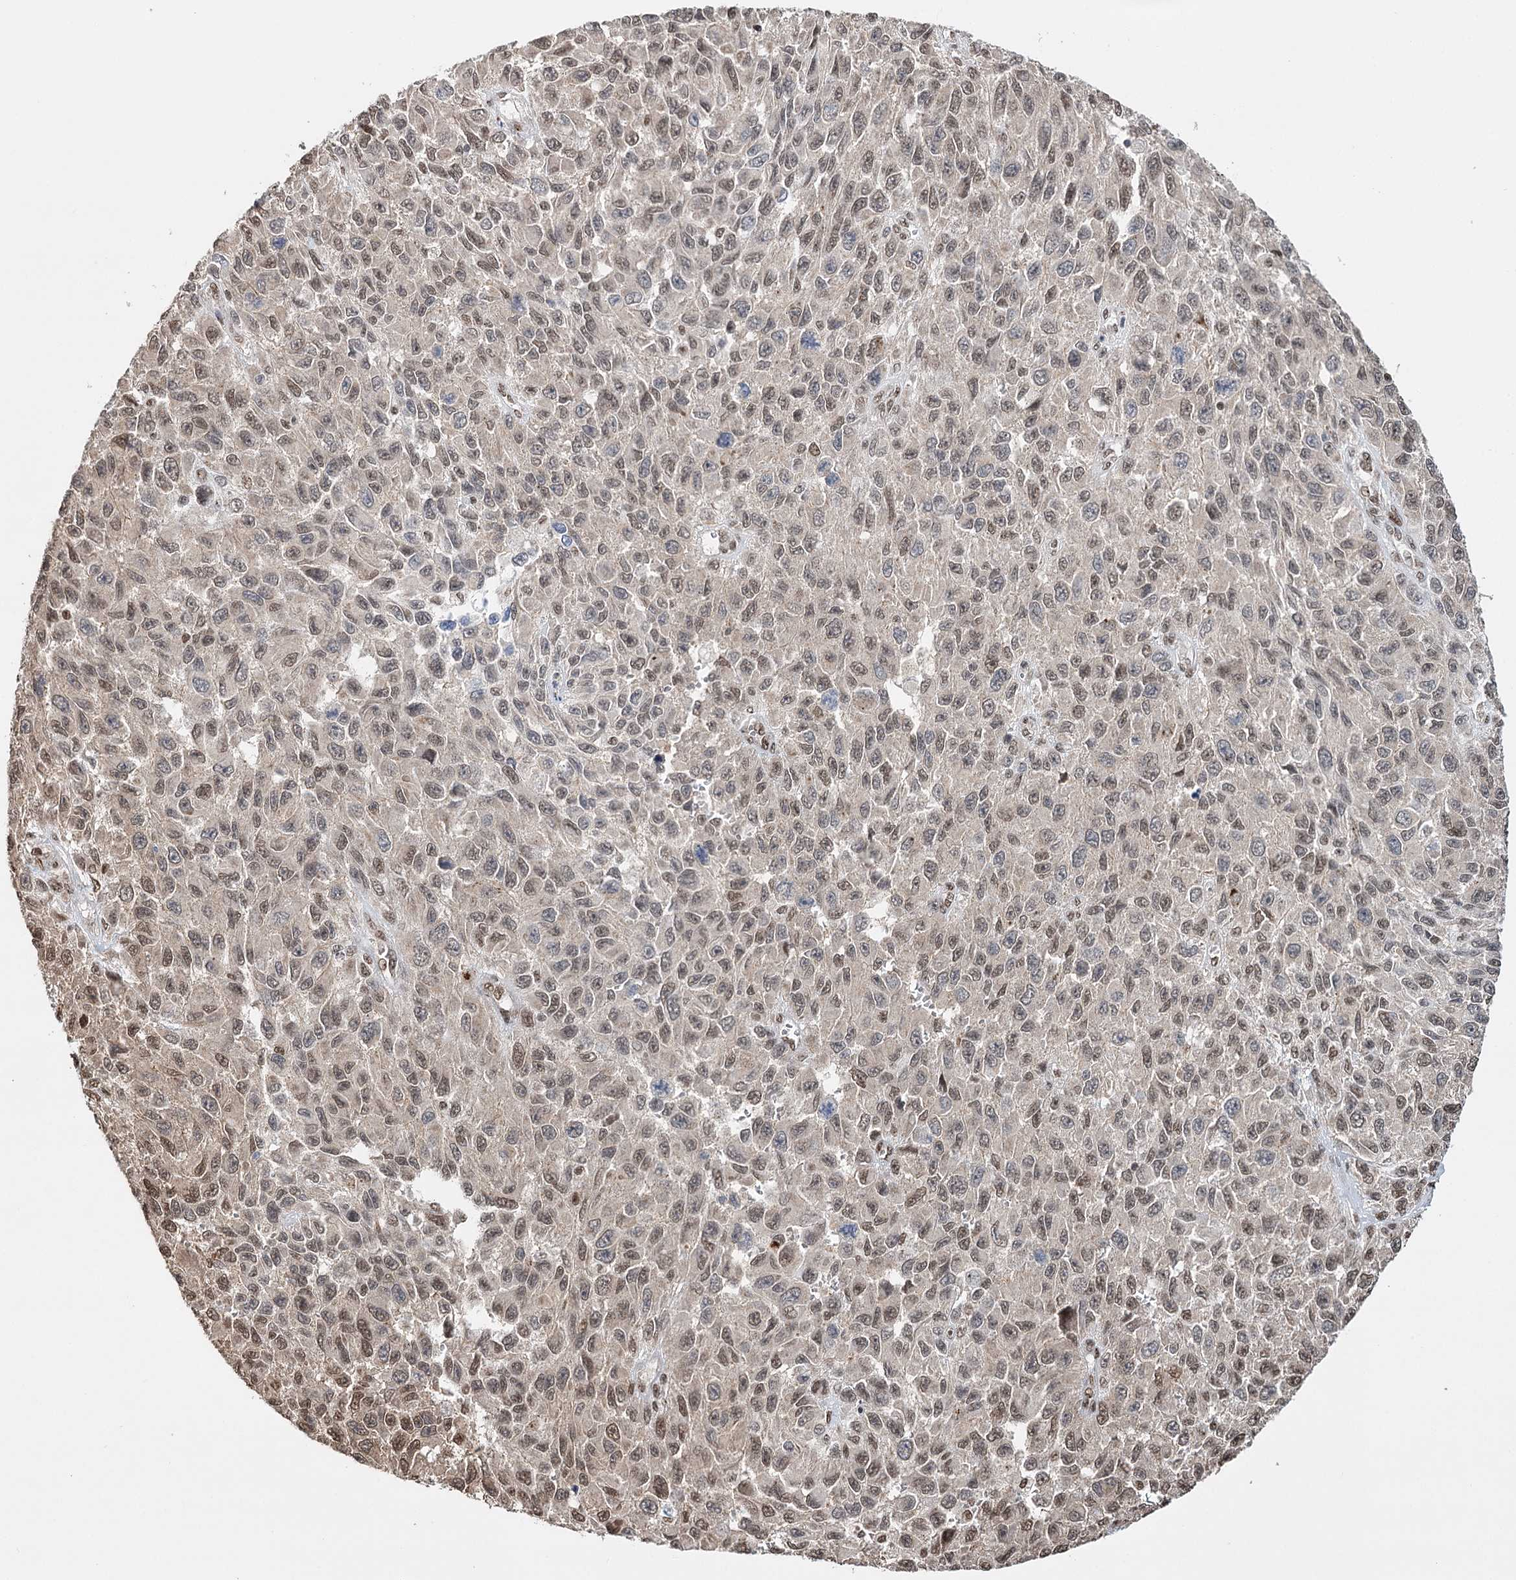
{"staining": {"intensity": "moderate", "quantity": "25%-75%", "location": "nuclear"}, "tissue": "melanoma", "cell_type": "Tumor cells", "image_type": "cancer", "snomed": [{"axis": "morphology", "description": "Normal tissue, NOS"}, {"axis": "morphology", "description": "Malignant melanoma, NOS"}, {"axis": "topography", "description": "Skin"}], "caption": "Protein expression analysis of human malignant melanoma reveals moderate nuclear expression in approximately 25%-75% of tumor cells. Using DAB (brown) and hematoxylin (blue) stains, captured at high magnification using brightfield microscopy.", "gene": "RPS27A", "patient": {"sex": "female", "age": 96}}